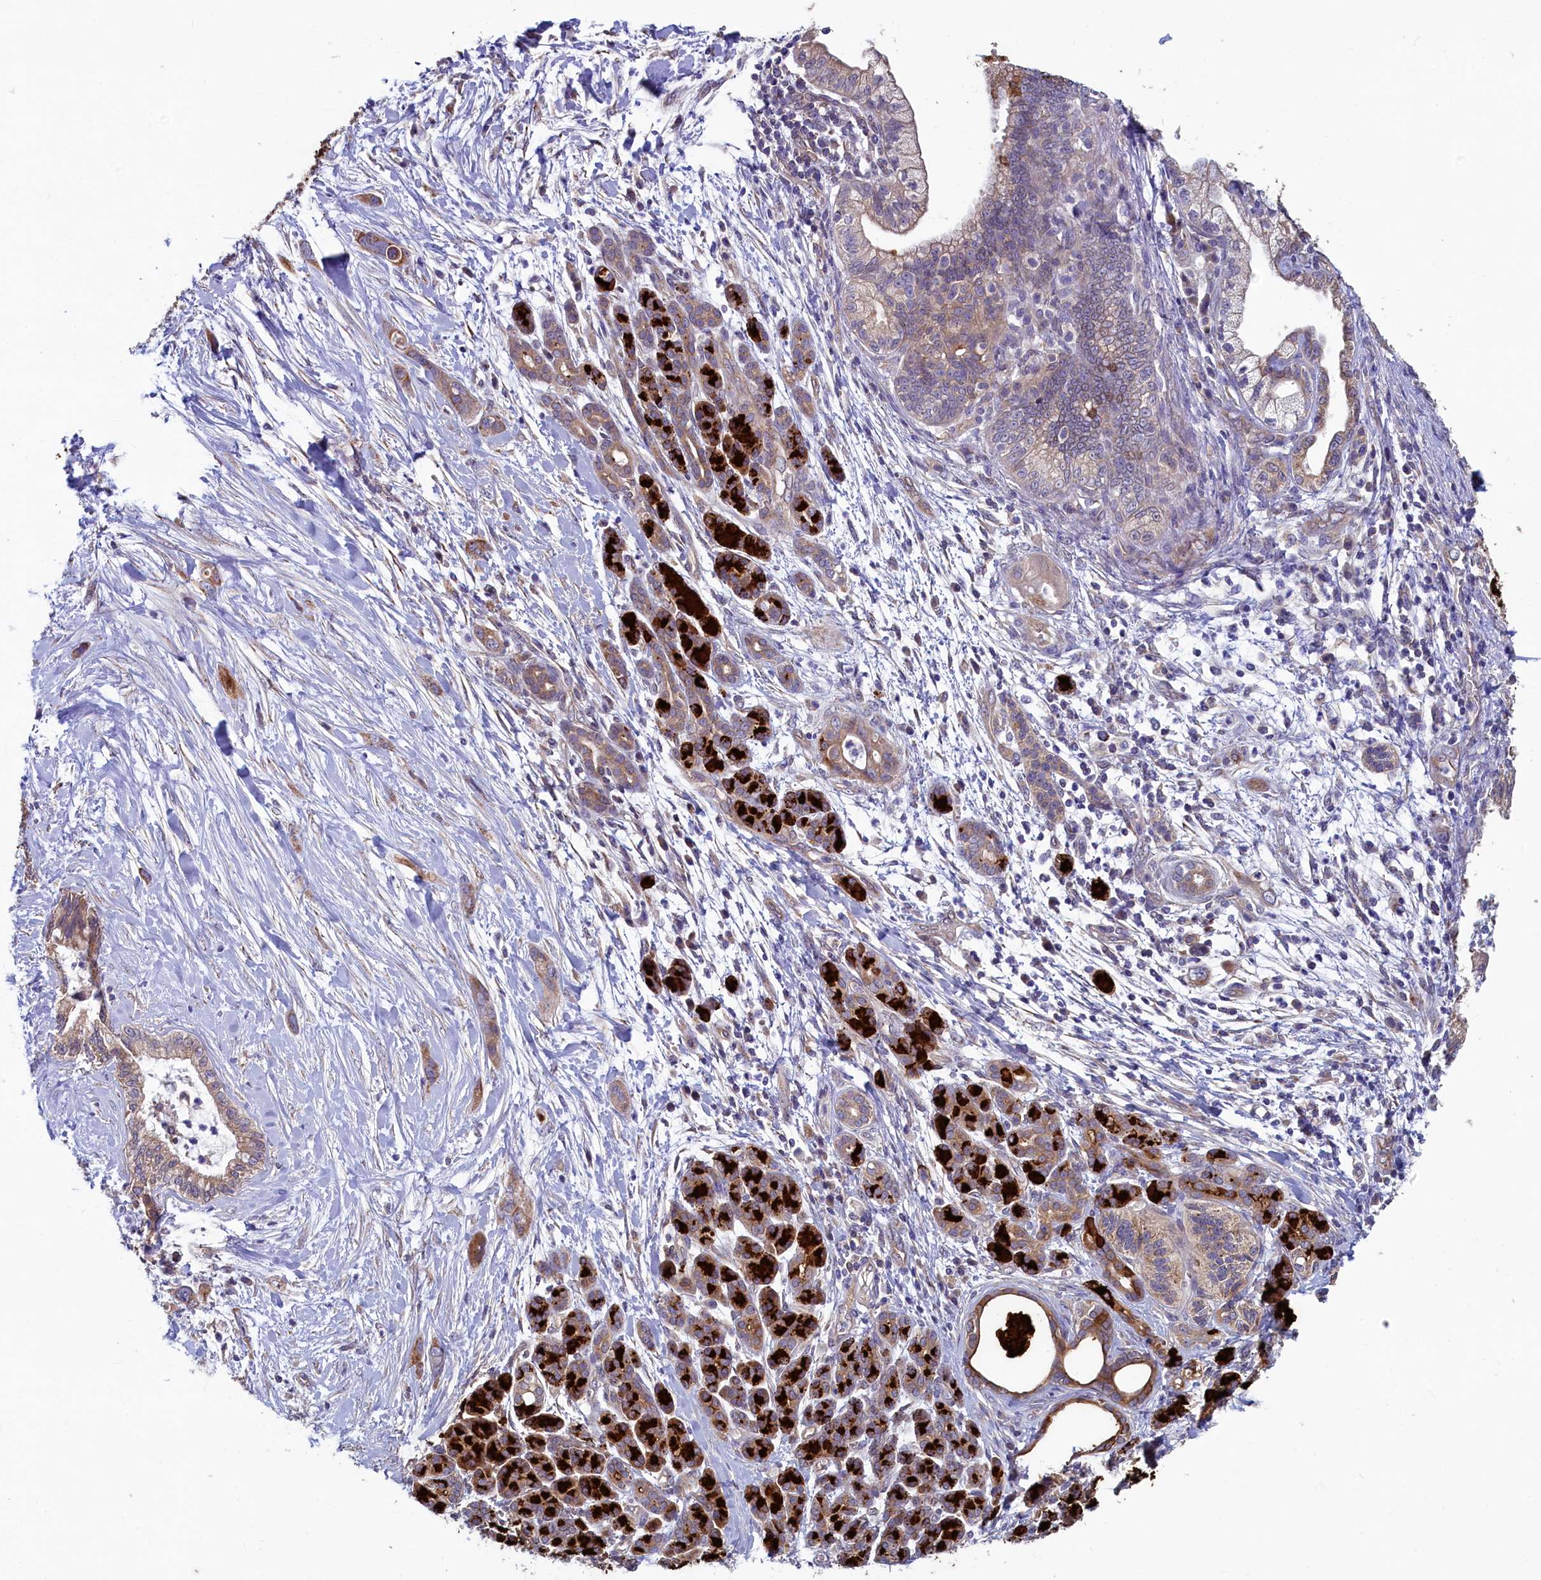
{"staining": {"intensity": "moderate", "quantity": ">75%", "location": "cytoplasmic/membranous"}, "tissue": "pancreatic cancer", "cell_type": "Tumor cells", "image_type": "cancer", "snomed": [{"axis": "morphology", "description": "Adenocarcinoma, NOS"}, {"axis": "topography", "description": "Pancreas"}], "caption": "About >75% of tumor cells in adenocarcinoma (pancreatic) display moderate cytoplasmic/membranous protein expression as visualized by brown immunohistochemical staining.", "gene": "SPATA2L", "patient": {"sex": "male", "age": 59}}